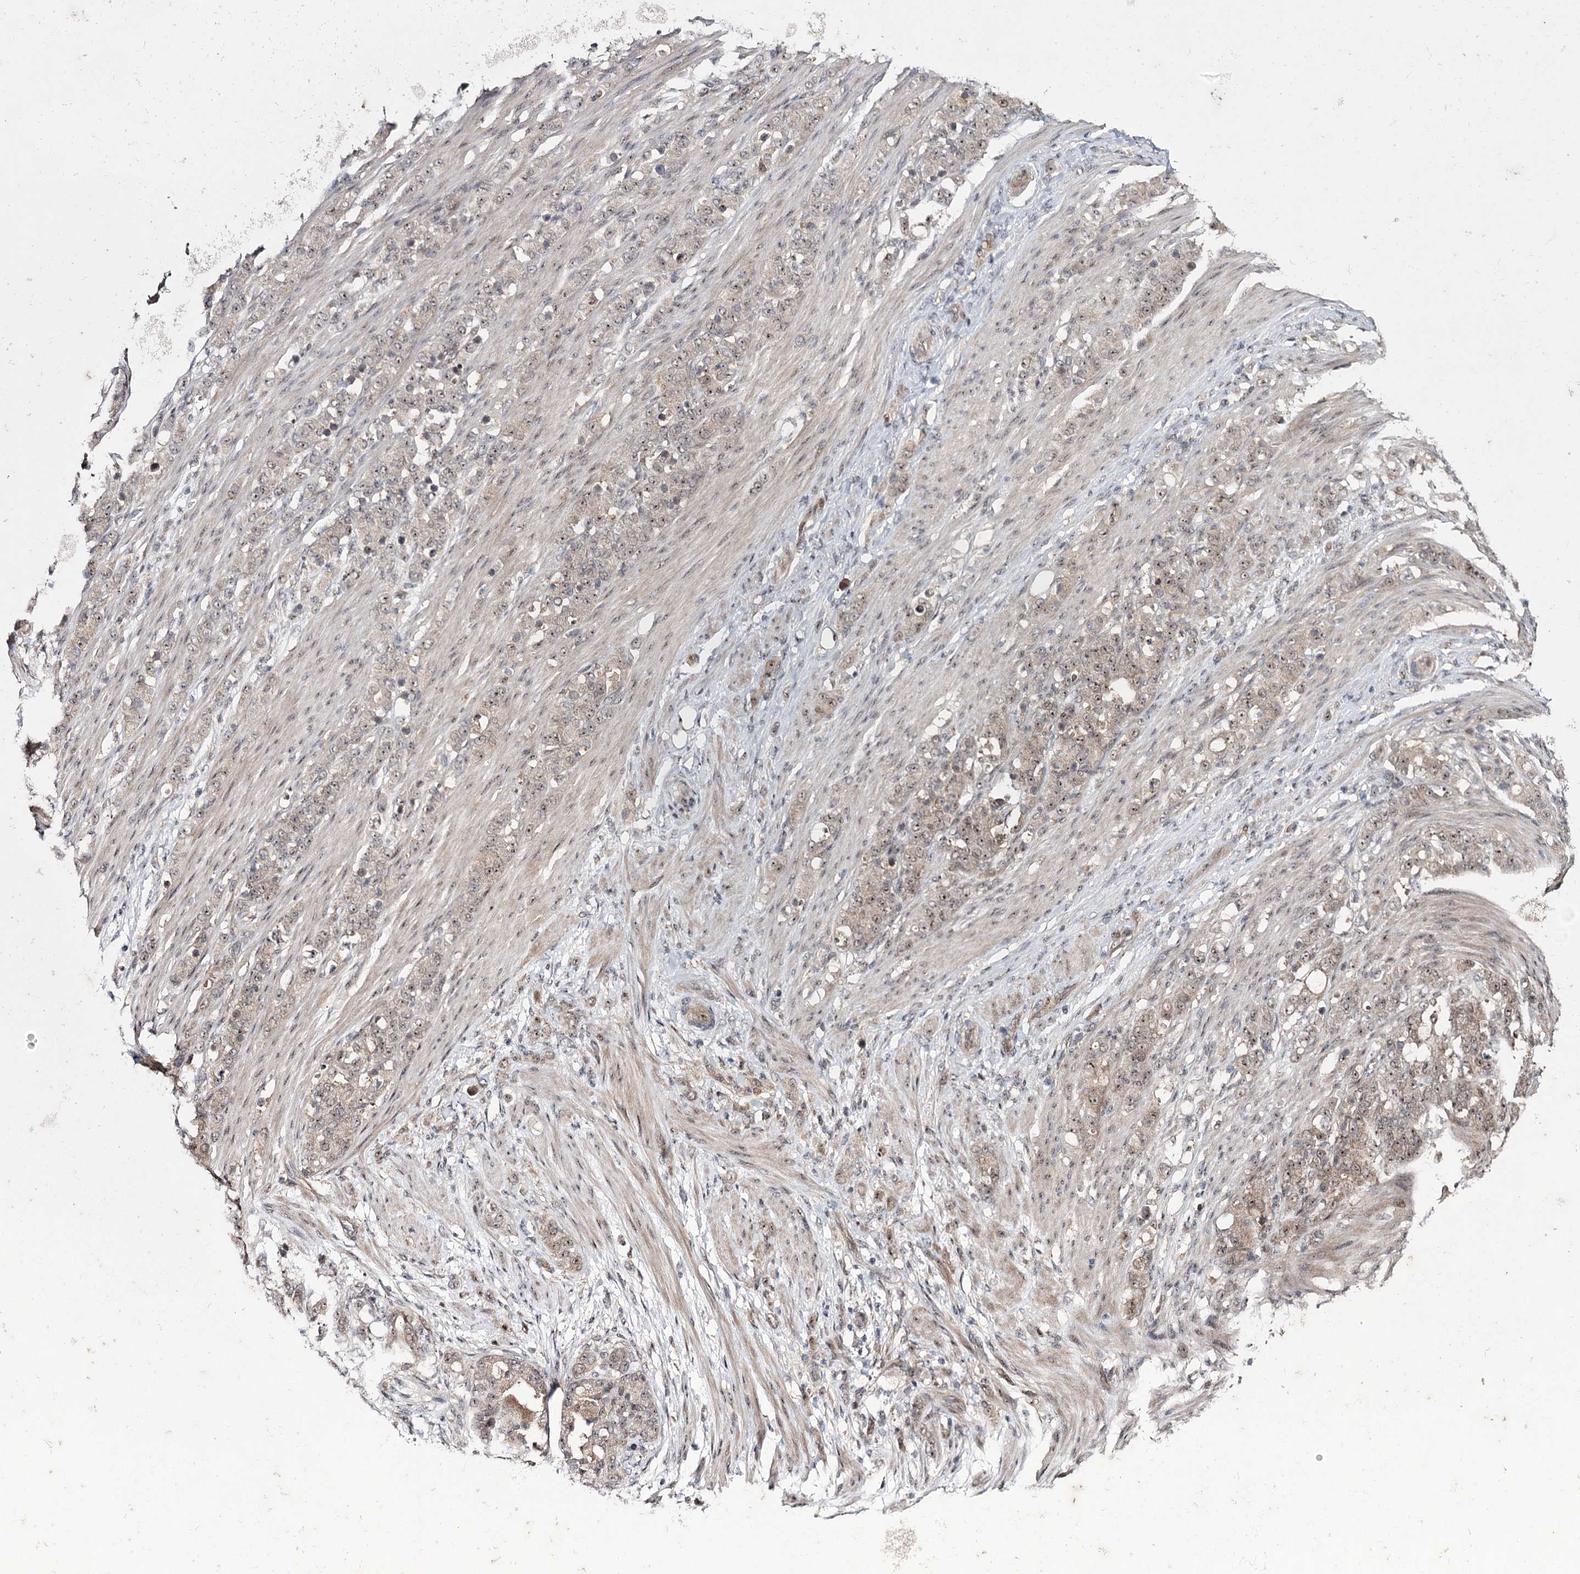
{"staining": {"intensity": "weak", "quantity": ">75%", "location": "cytoplasmic/membranous,nuclear"}, "tissue": "stomach cancer", "cell_type": "Tumor cells", "image_type": "cancer", "snomed": [{"axis": "morphology", "description": "Adenocarcinoma, NOS"}, {"axis": "topography", "description": "Stomach"}], "caption": "Protein staining of stomach adenocarcinoma tissue displays weak cytoplasmic/membranous and nuclear expression in about >75% of tumor cells. The staining was performed using DAB, with brown indicating positive protein expression. Nuclei are stained blue with hematoxylin.", "gene": "MKNK2", "patient": {"sex": "female", "age": 79}}